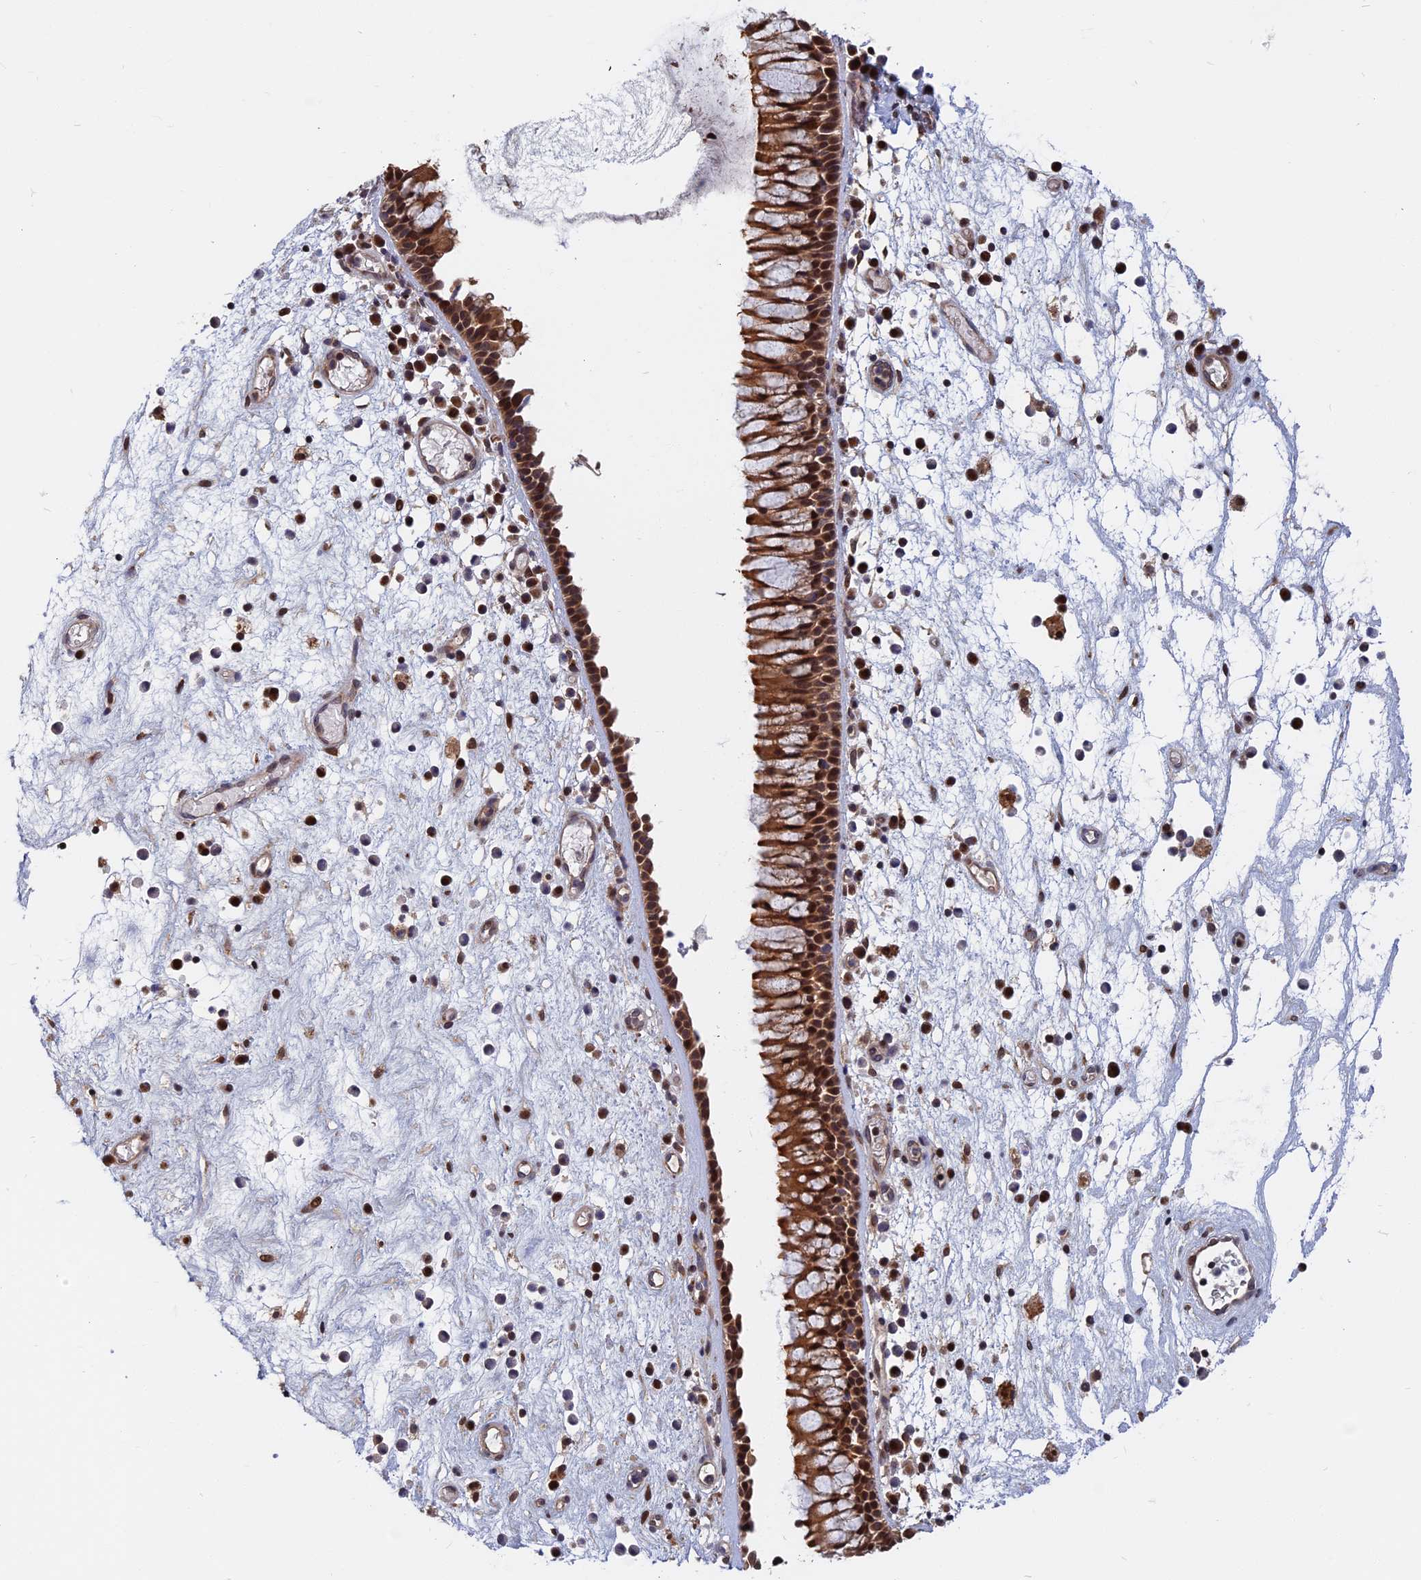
{"staining": {"intensity": "moderate", "quantity": ">75%", "location": "cytoplasmic/membranous,nuclear"}, "tissue": "nasopharynx", "cell_type": "Respiratory epithelial cells", "image_type": "normal", "snomed": [{"axis": "morphology", "description": "Normal tissue, NOS"}, {"axis": "morphology", "description": "Inflammation, NOS"}, {"axis": "morphology", "description": "Malignant melanoma, Metastatic site"}, {"axis": "topography", "description": "Nasopharynx"}], "caption": "Immunohistochemistry of benign human nasopharynx displays medium levels of moderate cytoplasmic/membranous,nuclear staining in about >75% of respiratory epithelial cells. Nuclei are stained in blue.", "gene": "CCDC113", "patient": {"sex": "male", "age": 70}}